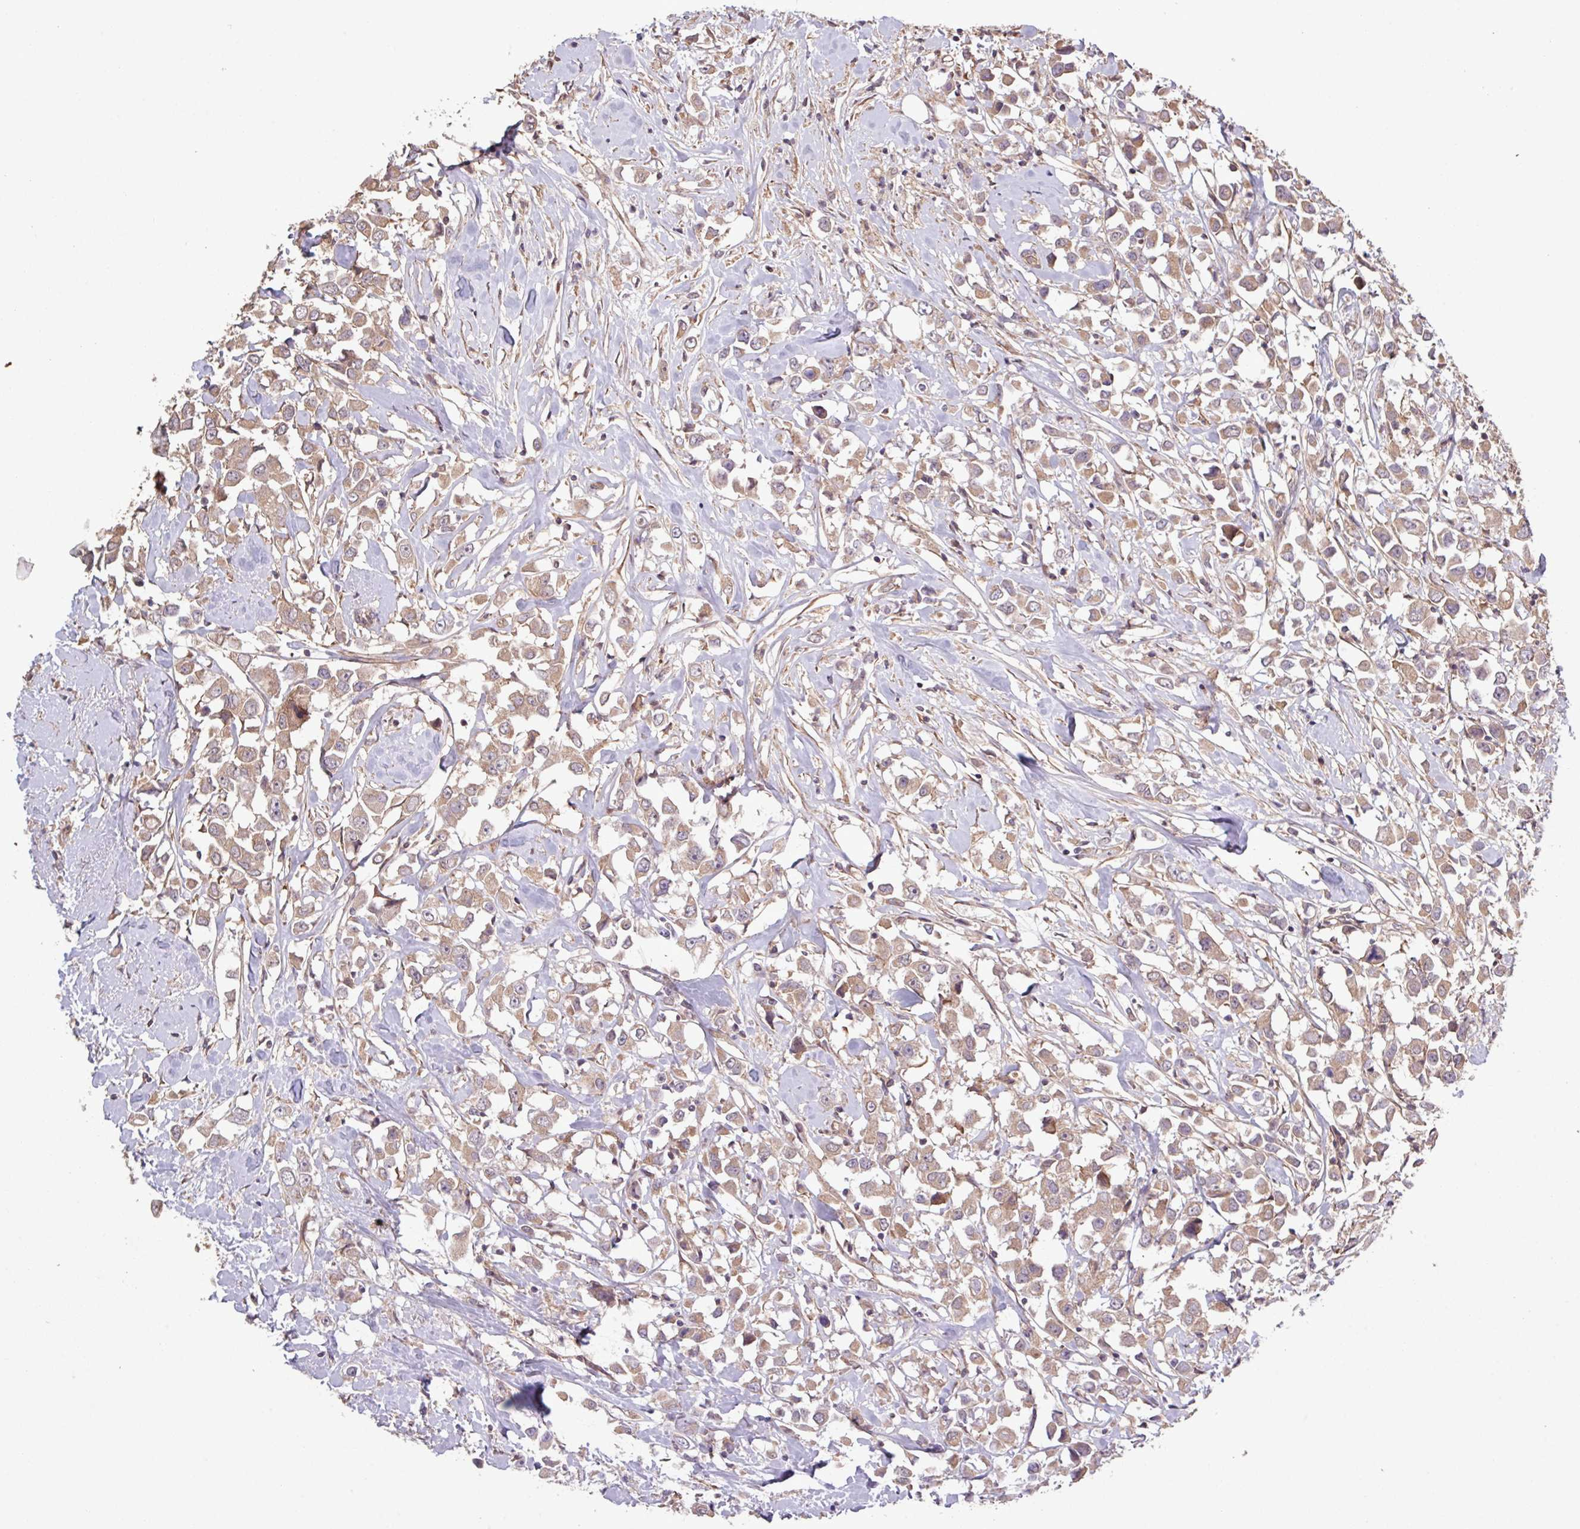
{"staining": {"intensity": "moderate", "quantity": ">75%", "location": "cytoplasmic/membranous"}, "tissue": "breast cancer", "cell_type": "Tumor cells", "image_type": "cancer", "snomed": [{"axis": "morphology", "description": "Duct carcinoma"}, {"axis": "topography", "description": "Breast"}], "caption": "An immunohistochemistry image of neoplastic tissue is shown. Protein staining in brown highlights moderate cytoplasmic/membranous positivity in breast infiltrating ductal carcinoma within tumor cells.", "gene": "TRABD2A", "patient": {"sex": "female", "age": 61}}